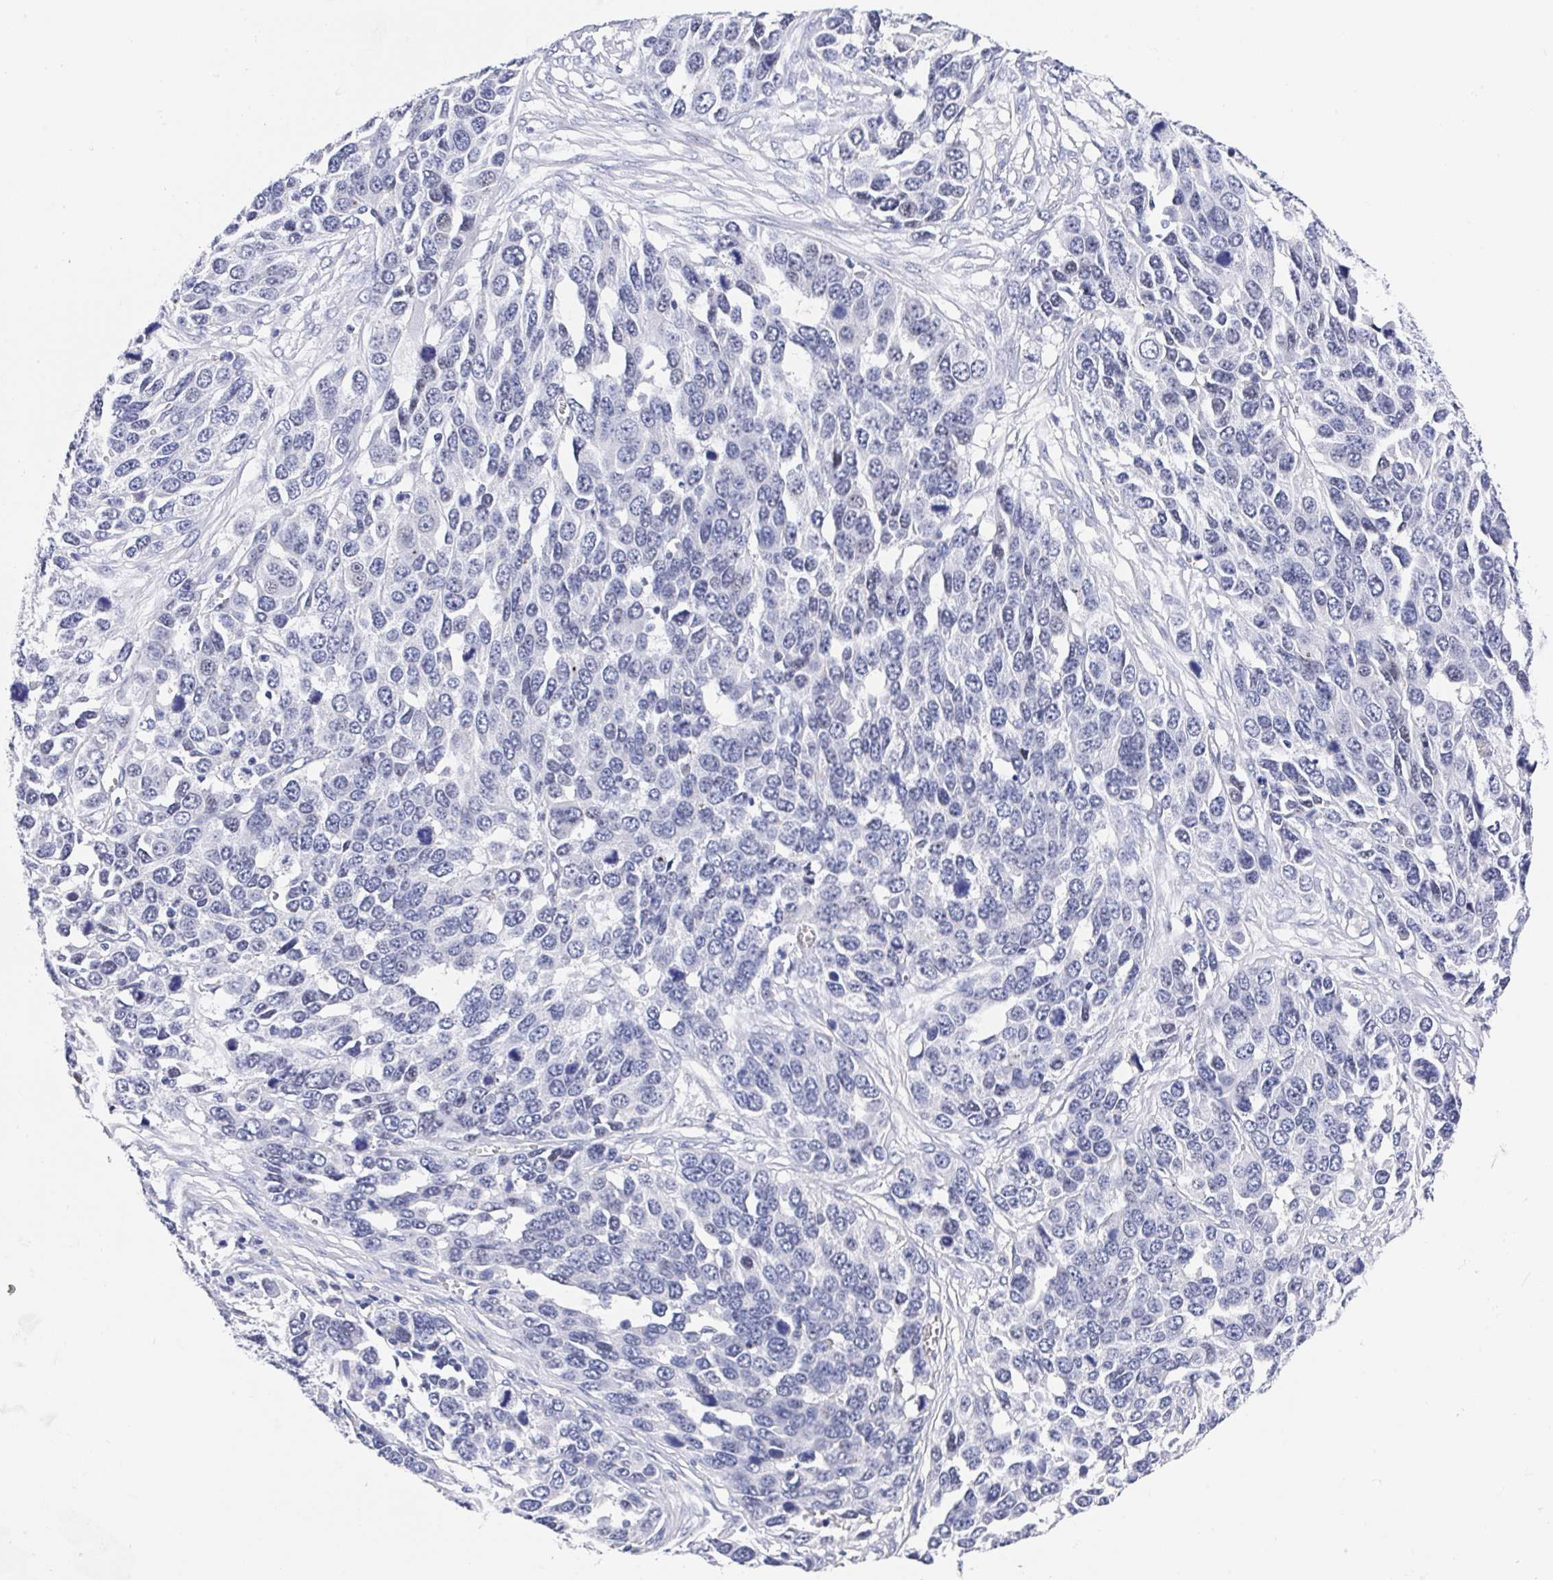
{"staining": {"intensity": "negative", "quantity": "none", "location": "none"}, "tissue": "ovarian cancer", "cell_type": "Tumor cells", "image_type": "cancer", "snomed": [{"axis": "morphology", "description": "Cystadenocarcinoma, serous, NOS"}, {"axis": "topography", "description": "Ovary"}], "caption": "Human serous cystadenocarcinoma (ovarian) stained for a protein using immunohistochemistry exhibits no staining in tumor cells.", "gene": "TNFRSF8", "patient": {"sex": "female", "age": 76}}